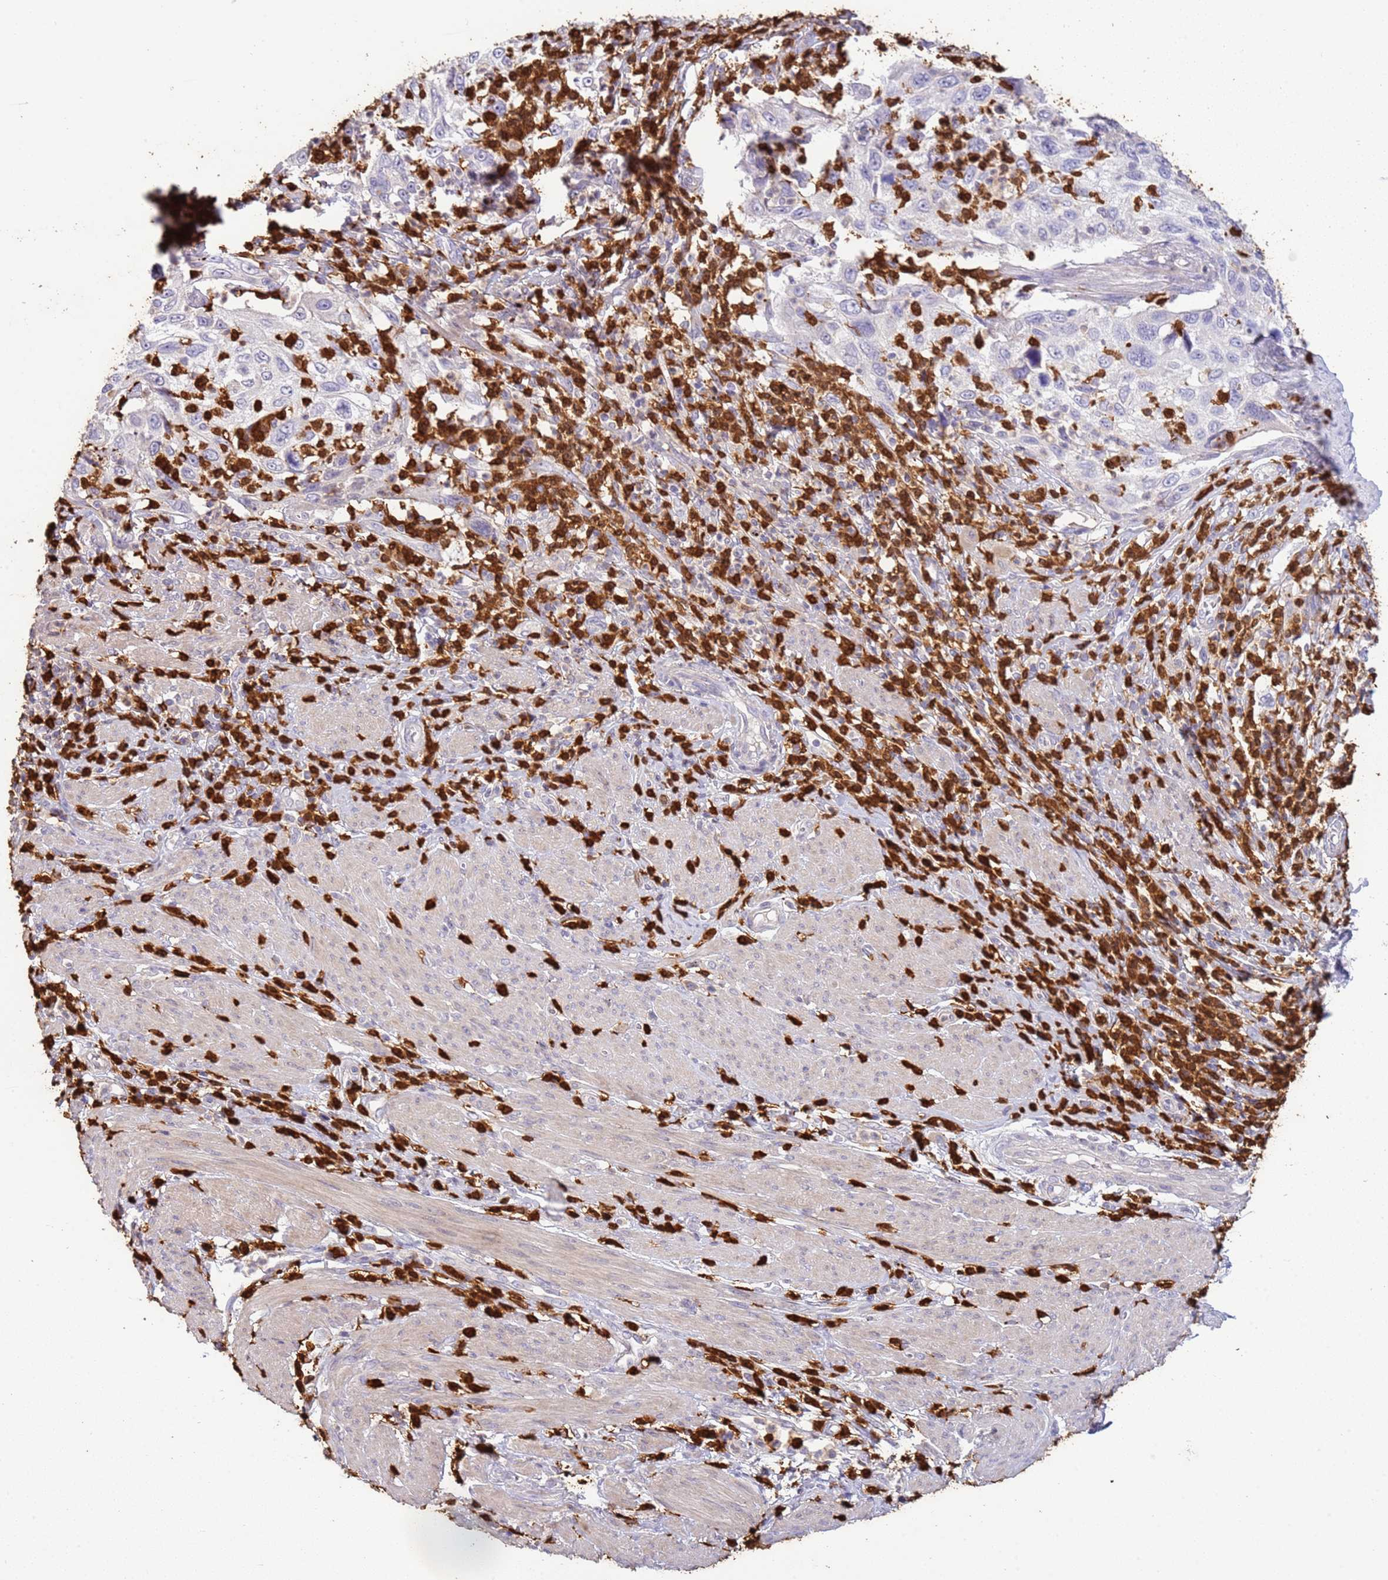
{"staining": {"intensity": "negative", "quantity": "none", "location": "none"}, "tissue": "cervical cancer", "cell_type": "Tumor cells", "image_type": "cancer", "snomed": [{"axis": "morphology", "description": "Squamous cell carcinoma, NOS"}, {"axis": "topography", "description": "Cervix"}], "caption": "The photomicrograph exhibits no significant expression in tumor cells of squamous cell carcinoma (cervical). Brightfield microscopy of immunohistochemistry stained with DAB (3,3'-diaminobenzidine) (brown) and hematoxylin (blue), captured at high magnification.", "gene": "IL2RG", "patient": {"sex": "female", "age": 70}}